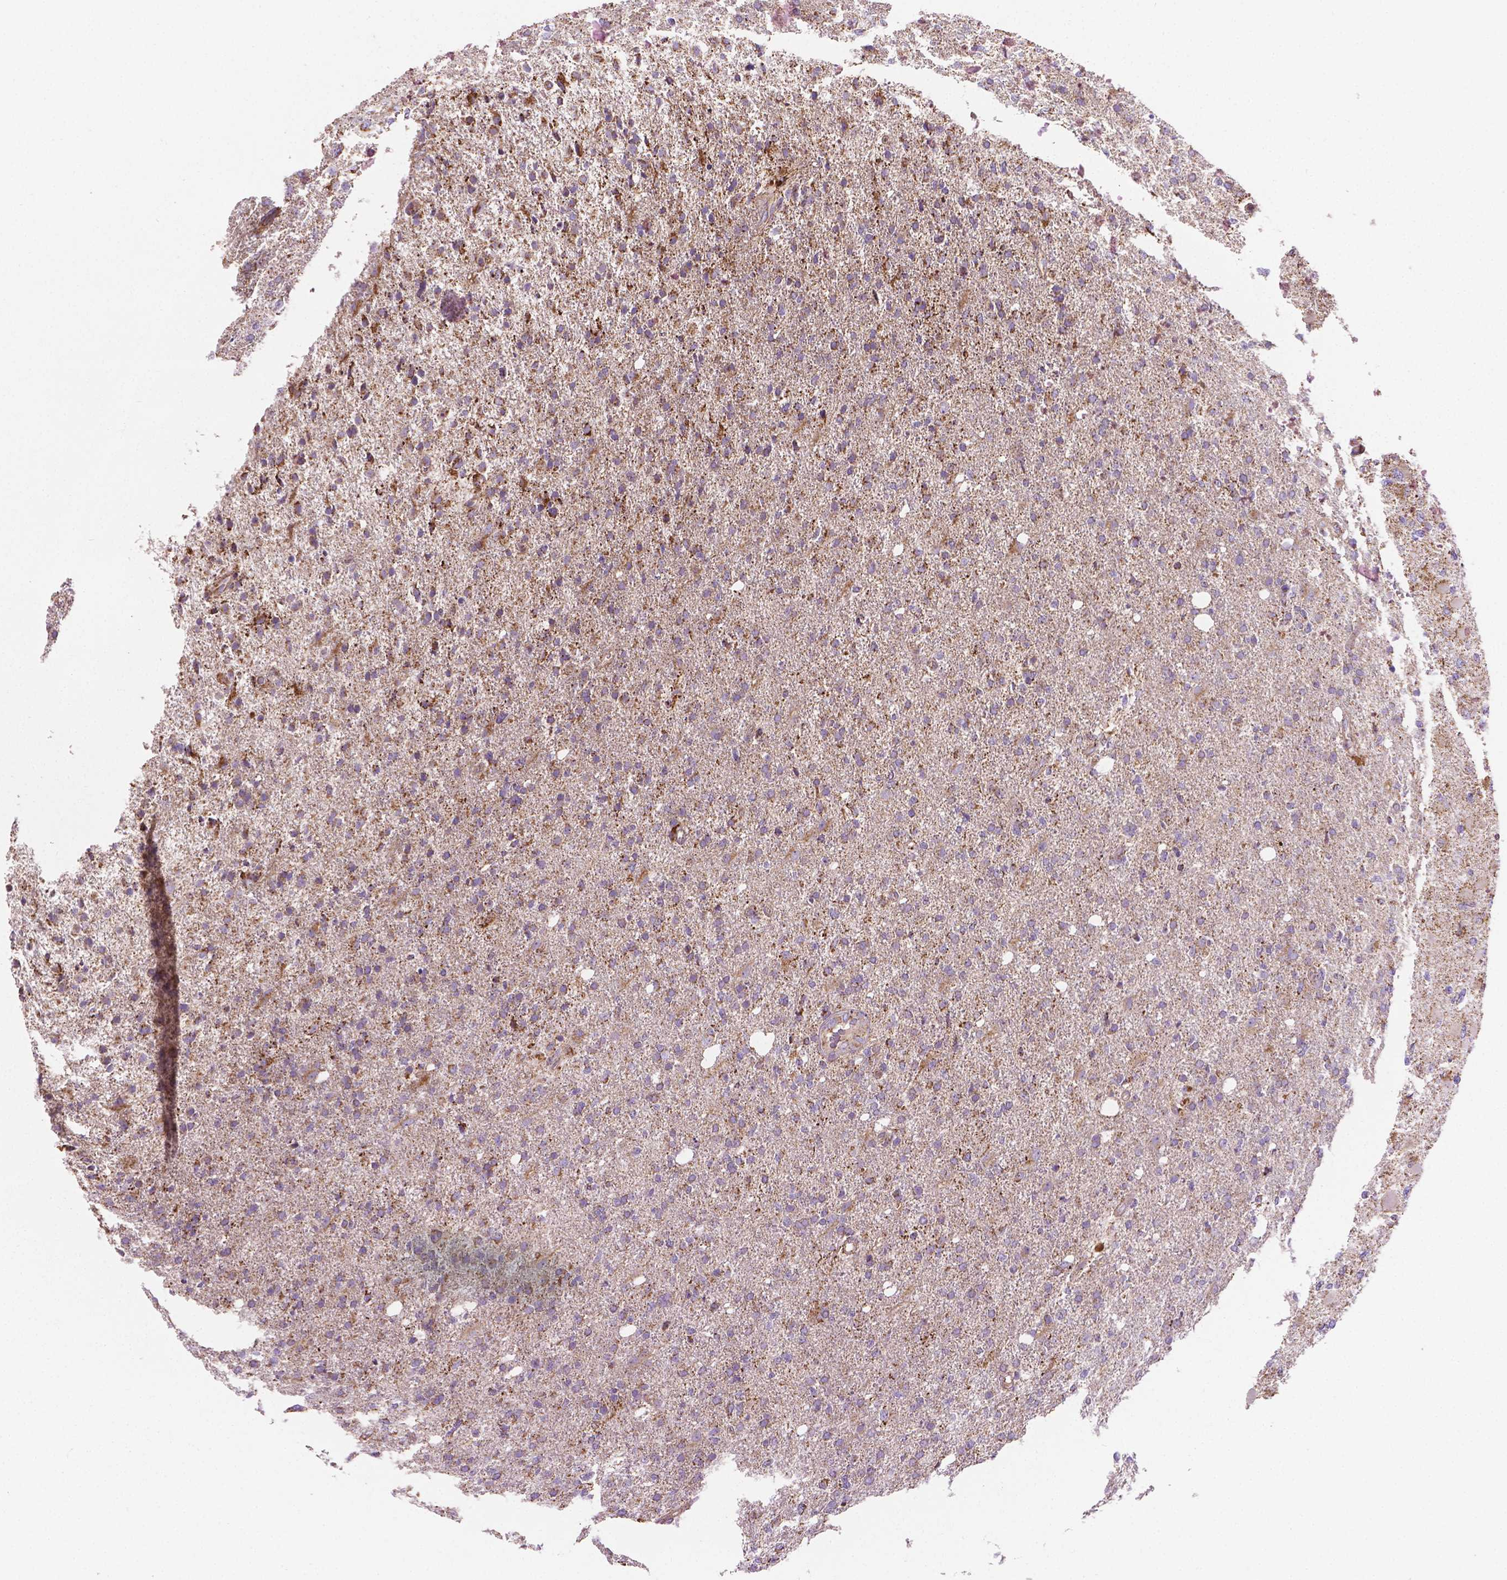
{"staining": {"intensity": "moderate", "quantity": ">75%", "location": "cytoplasmic/membranous"}, "tissue": "glioma", "cell_type": "Tumor cells", "image_type": "cancer", "snomed": [{"axis": "morphology", "description": "Glioma, malignant, High grade"}, {"axis": "topography", "description": "Cerebral cortex"}], "caption": "A histopathology image of human malignant glioma (high-grade) stained for a protein shows moderate cytoplasmic/membranous brown staining in tumor cells.", "gene": "PIBF1", "patient": {"sex": "male", "age": 70}}